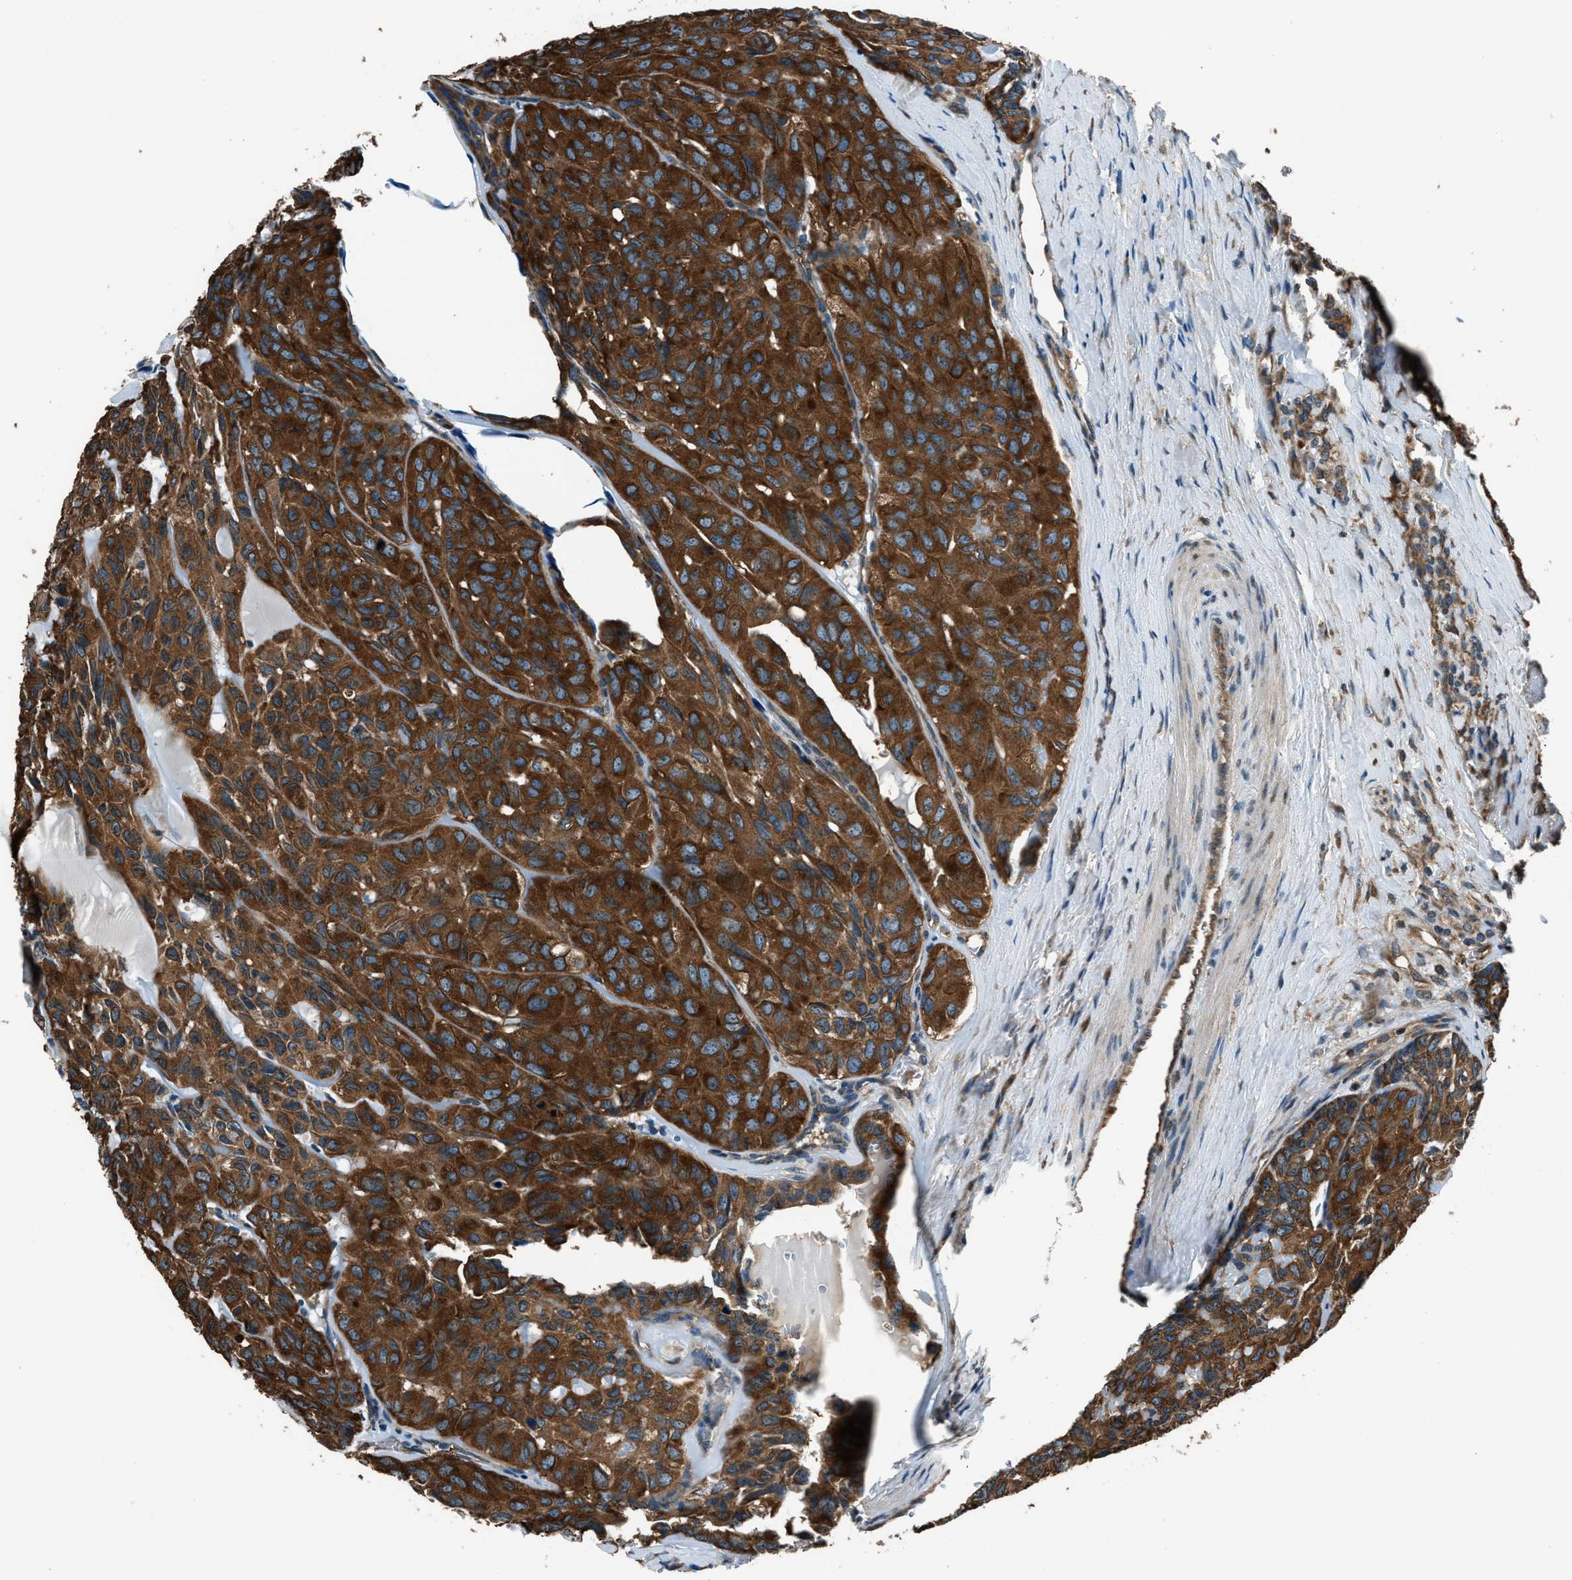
{"staining": {"intensity": "strong", "quantity": ">75%", "location": "cytoplasmic/membranous"}, "tissue": "head and neck cancer", "cell_type": "Tumor cells", "image_type": "cancer", "snomed": [{"axis": "morphology", "description": "Adenocarcinoma, NOS"}, {"axis": "topography", "description": "Salivary gland, NOS"}, {"axis": "topography", "description": "Head-Neck"}], "caption": "This micrograph demonstrates IHC staining of human head and neck cancer, with high strong cytoplasmic/membranous staining in about >75% of tumor cells.", "gene": "ARFGAP2", "patient": {"sex": "female", "age": 76}}